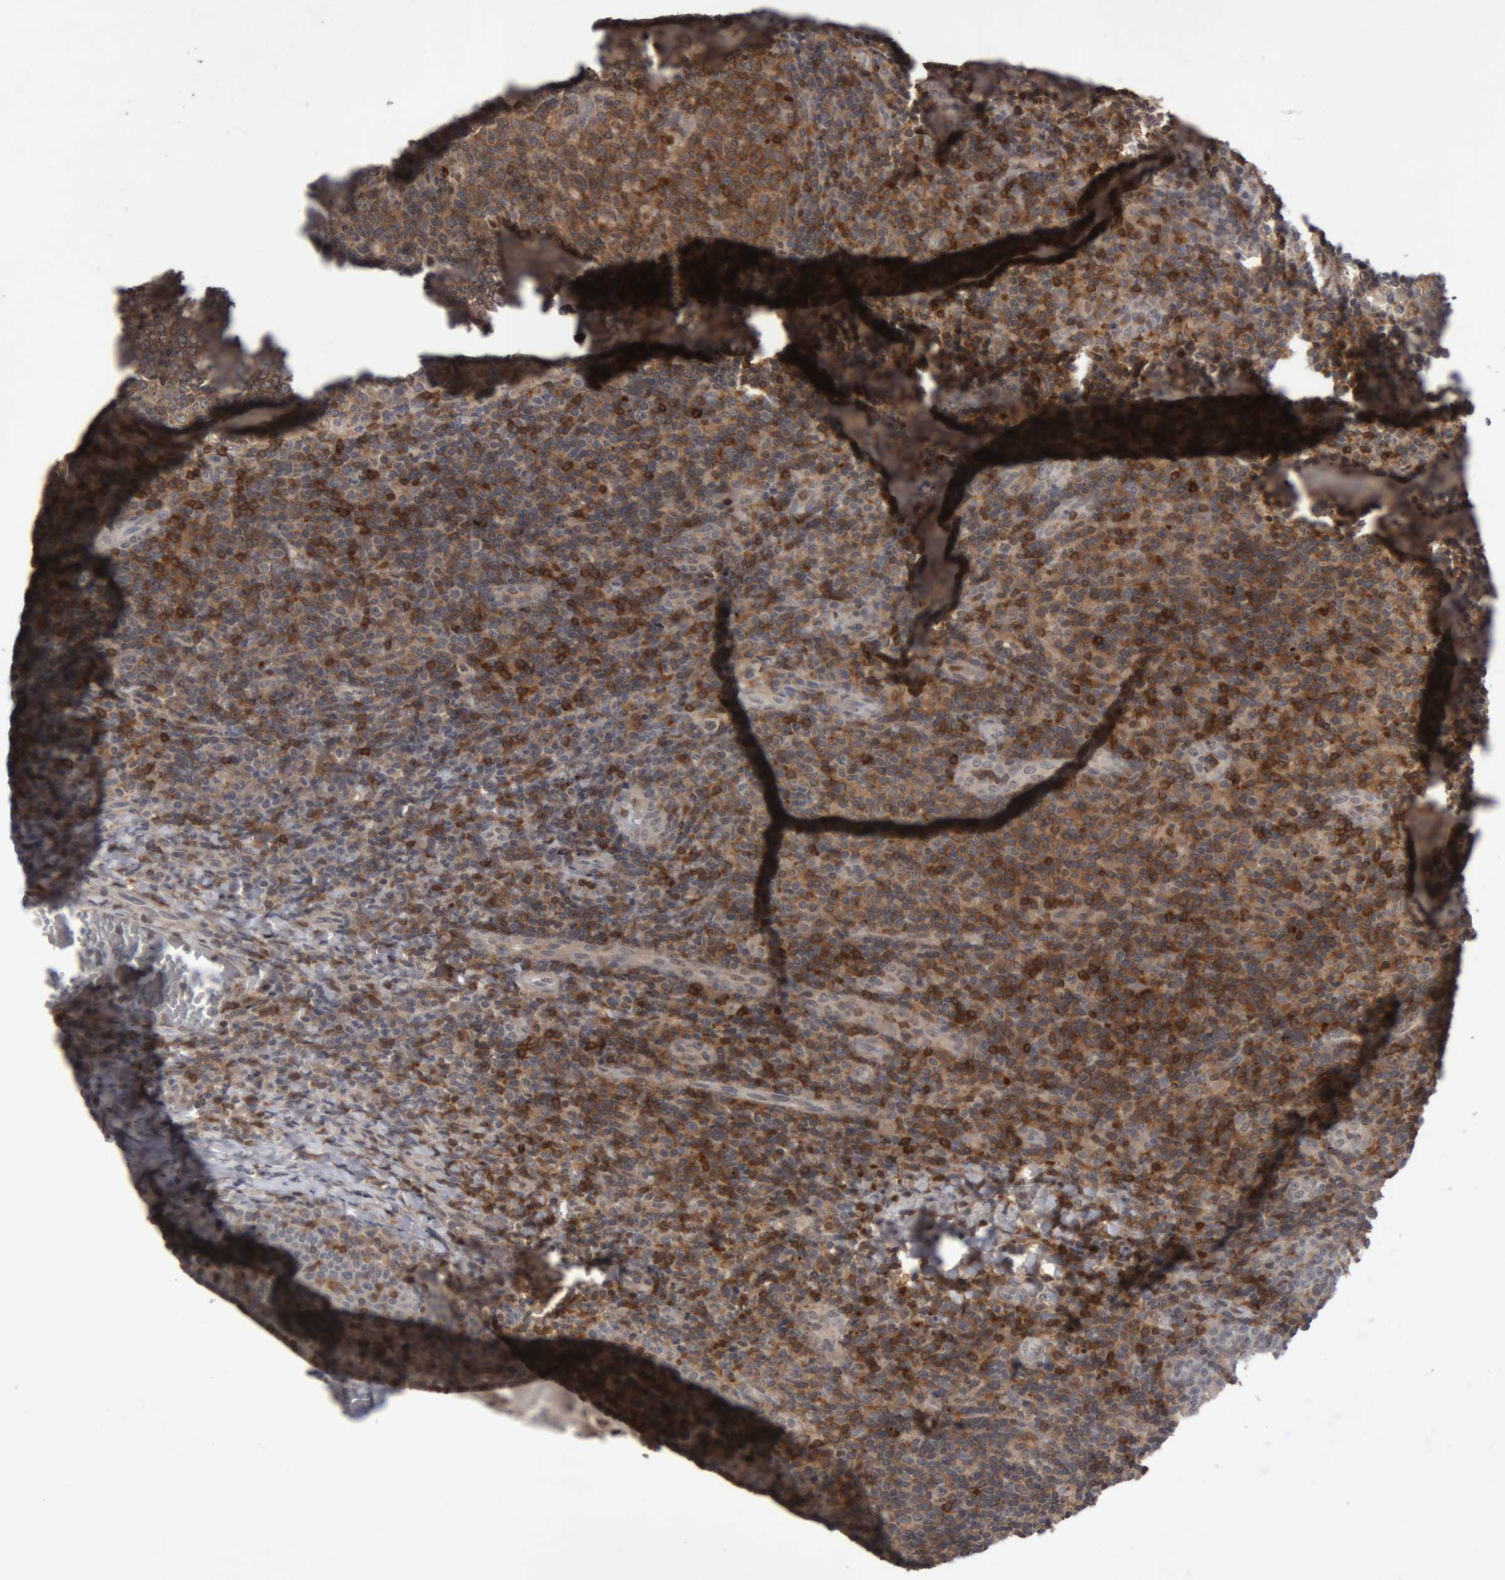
{"staining": {"intensity": "moderate", "quantity": ">75%", "location": "cytoplasmic/membranous"}, "tissue": "tonsil", "cell_type": "Germinal center cells", "image_type": "normal", "snomed": [{"axis": "morphology", "description": "Normal tissue, NOS"}, {"axis": "topography", "description": "Tonsil"}], "caption": "Moderate cytoplasmic/membranous staining for a protein is present in approximately >75% of germinal center cells of unremarkable tonsil using immunohistochemistry.", "gene": "NFATC2", "patient": {"sex": "female", "age": 19}}